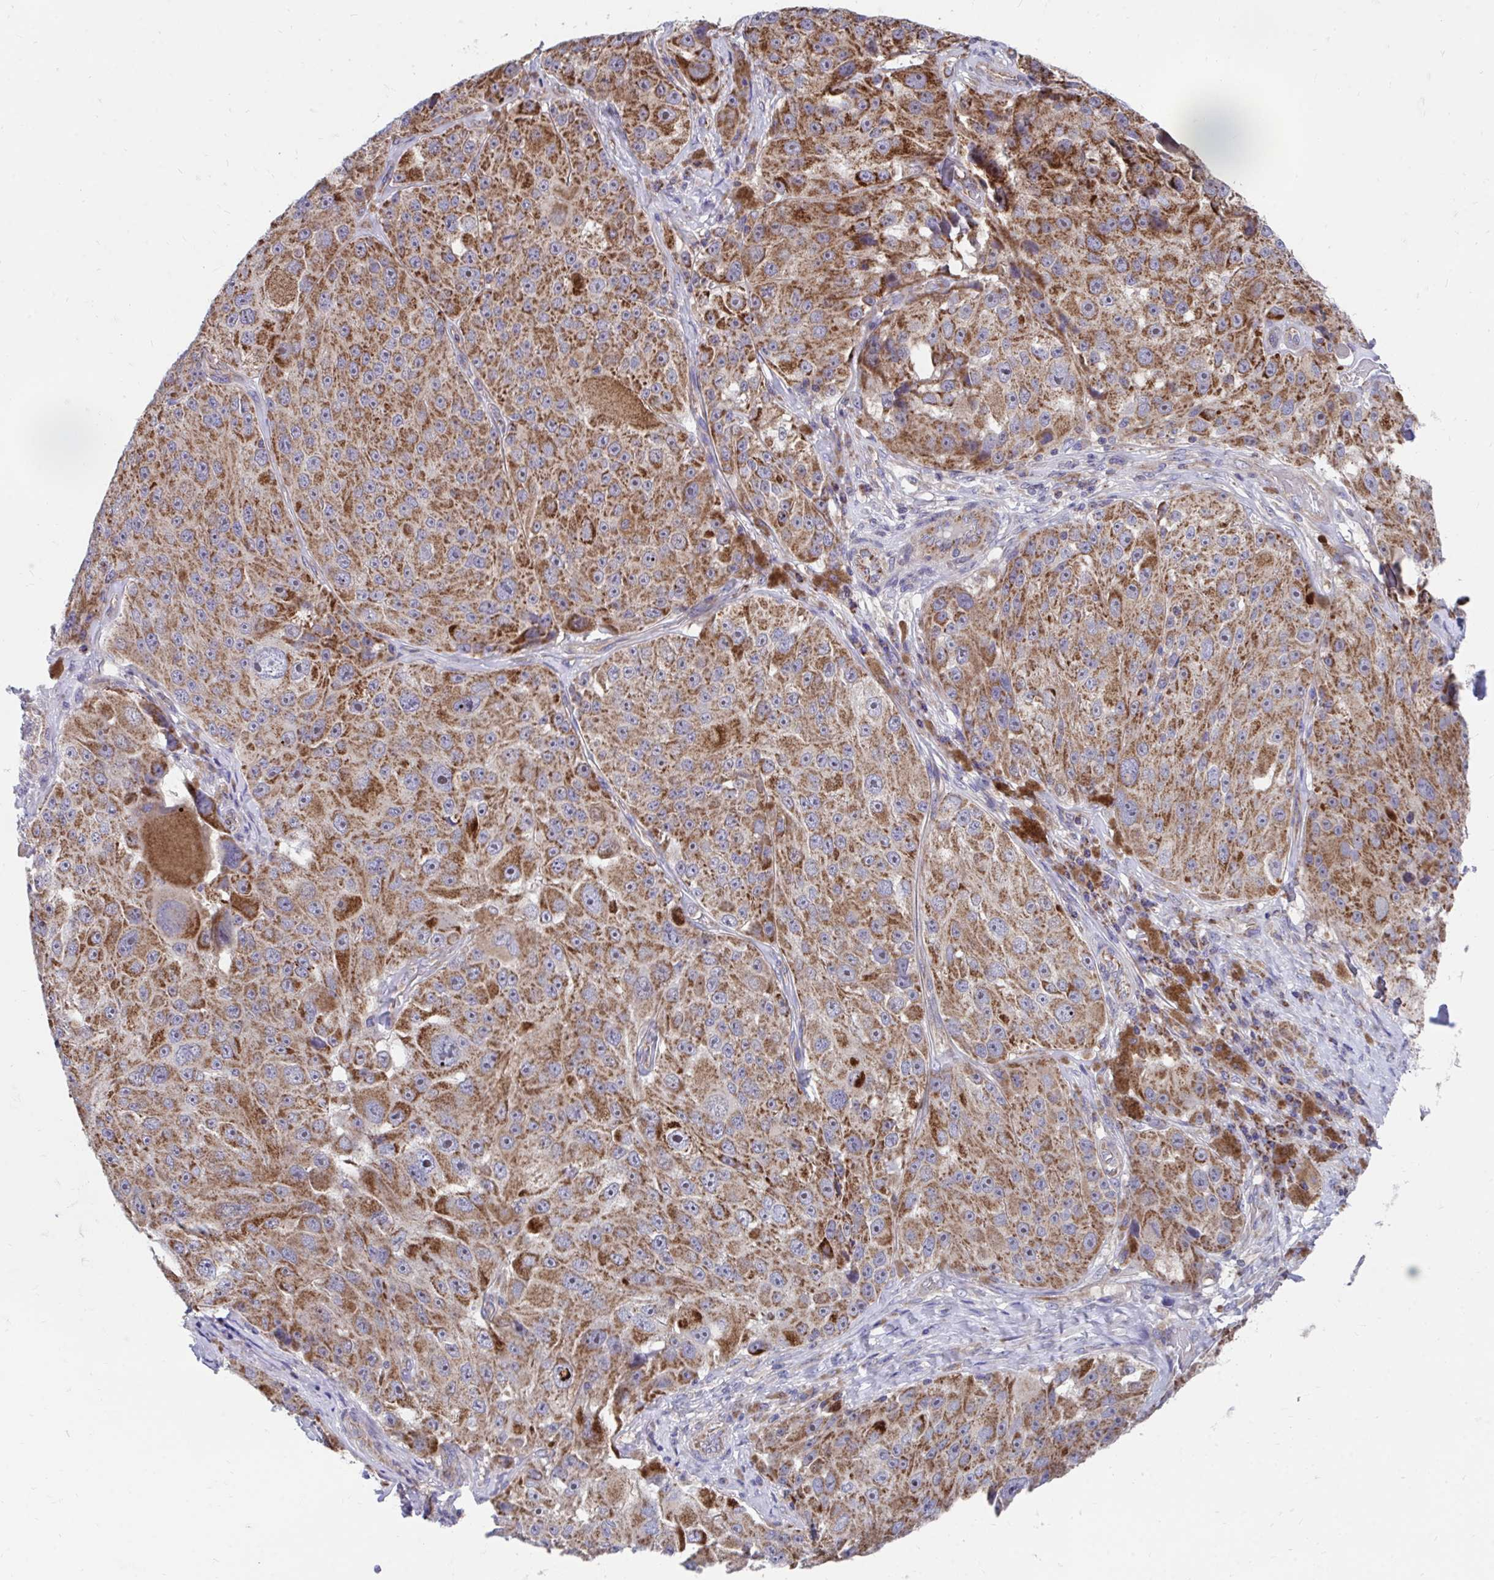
{"staining": {"intensity": "strong", "quantity": "25%-75%", "location": "cytoplasmic/membranous"}, "tissue": "melanoma", "cell_type": "Tumor cells", "image_type": "cancer", "snomed": [{"axis": "morphology", "description": "Malignant melanoma, Metastatic site"}, {"axis": "topography", "description": "Lymph node"}], "caption": "Immunohistochemistry (IHC) staining of melanoma, which demonstrates high levels of strong cytoplasmic/membranous expression in about 25%-75% of tumor cells indicating strong cytoplasmic/membranous protein positivity. The staining was performed using DAB (3,3'-diaminobenzidine) (brown) for protein detection and nuclei were counterstained in hematoxylin (blue).", "gene": "FHIP1B", "patient": {"sex": "male", "age": 62}}